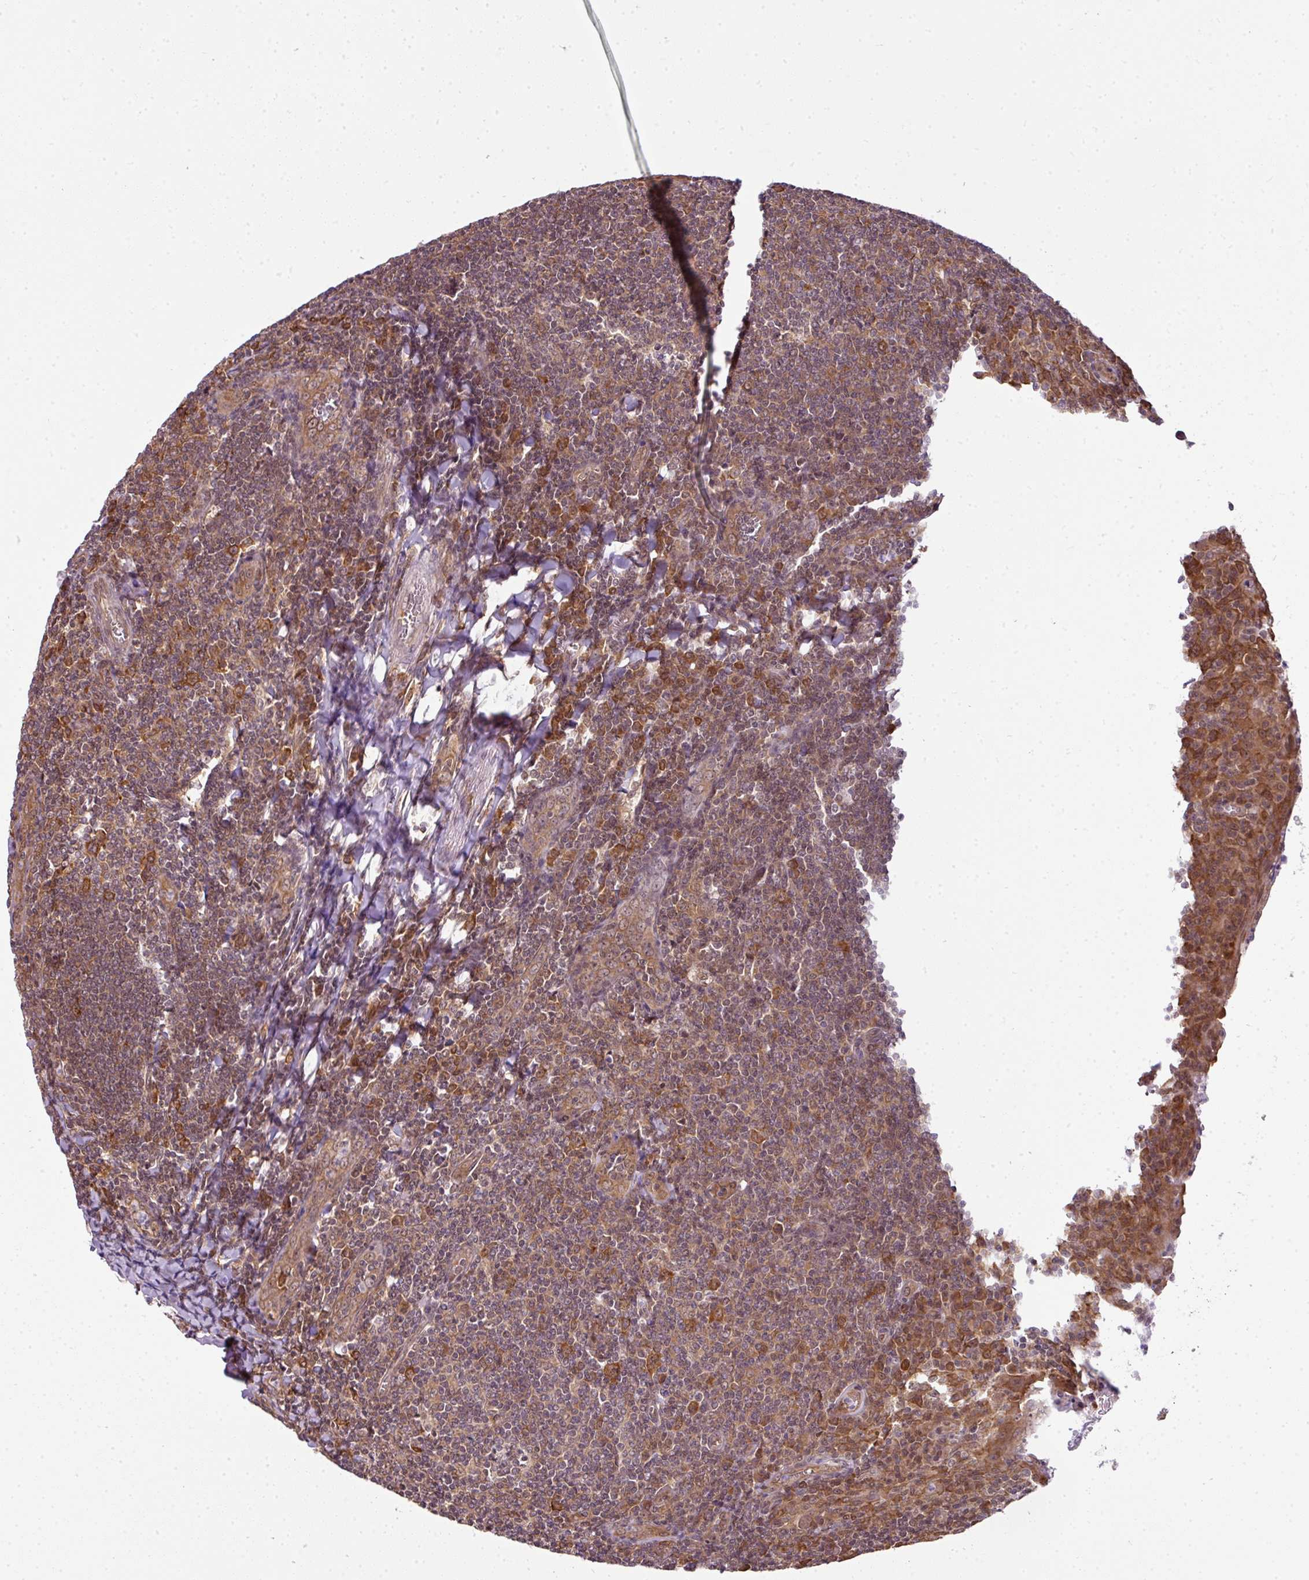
{"staining": {"intensity": "moderate", "quantity": ">75%", "location": "cytoplasmic/membranous"}, "tissue": "tonsil", "cell_type": "Germinal center cells", "image_type": "normal", "snomed": [{"axis": "morphology", "description": "Normal tissue, NOS"}, {"axis": "topography", "description": "Tonsil"}], "caption": "High-power microscopy captured an IHC micrograph of normal tonsil, revealing moderate cytoplasmic/membranous positivity in about >75% of germinal center cells. Using DAB (3,3'-diaminobenzidine) (brown) and hematoxylin (blue) stains, captured at high magnification using brightfield microscopy.", "gene": "RBM14", "patient": {"sex": "male", "age": 27}}